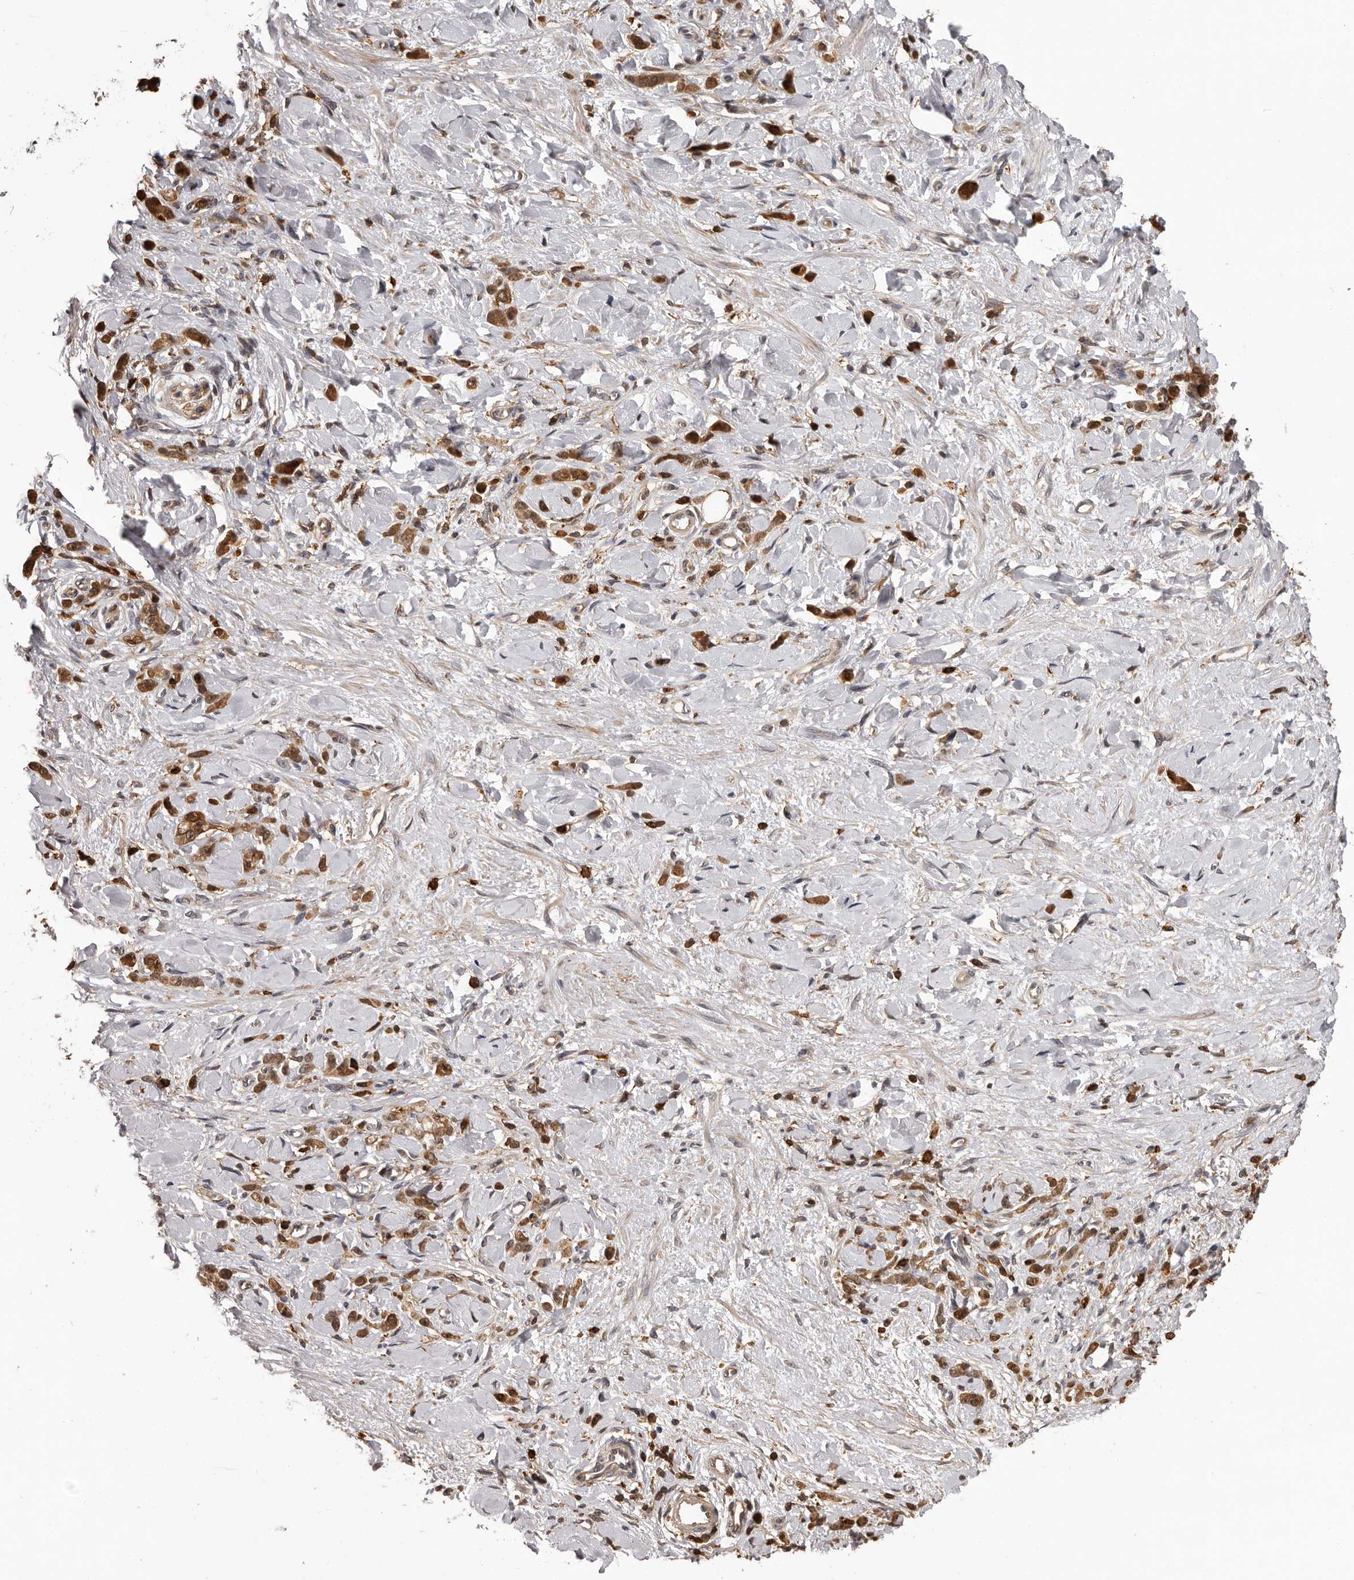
{"staining": {"intensity": "moderate", "quantity": ">75%", "location": "cytoplasmic/membranous,nuclear"}, "tissue": "stomach cancer", "cell_type": "Tumor cells", "image_type": "cancer", "snomed": [{"axis": "morphology", "description": "Normal tissue, NOS"}, {"axis": "morphology", "description": "Adenocarcinoma, NOS"}, {"axis": "topography", "description": "Stomach"}], "caption": "The micrograph demonstrates a brown stain indicating the presence of a protein in the cytoplasmic/membranous and nuclear of tumor cells in stomach cancer.", "gene": "PRR12", "patient": {"sex": "male", "age": 82}}